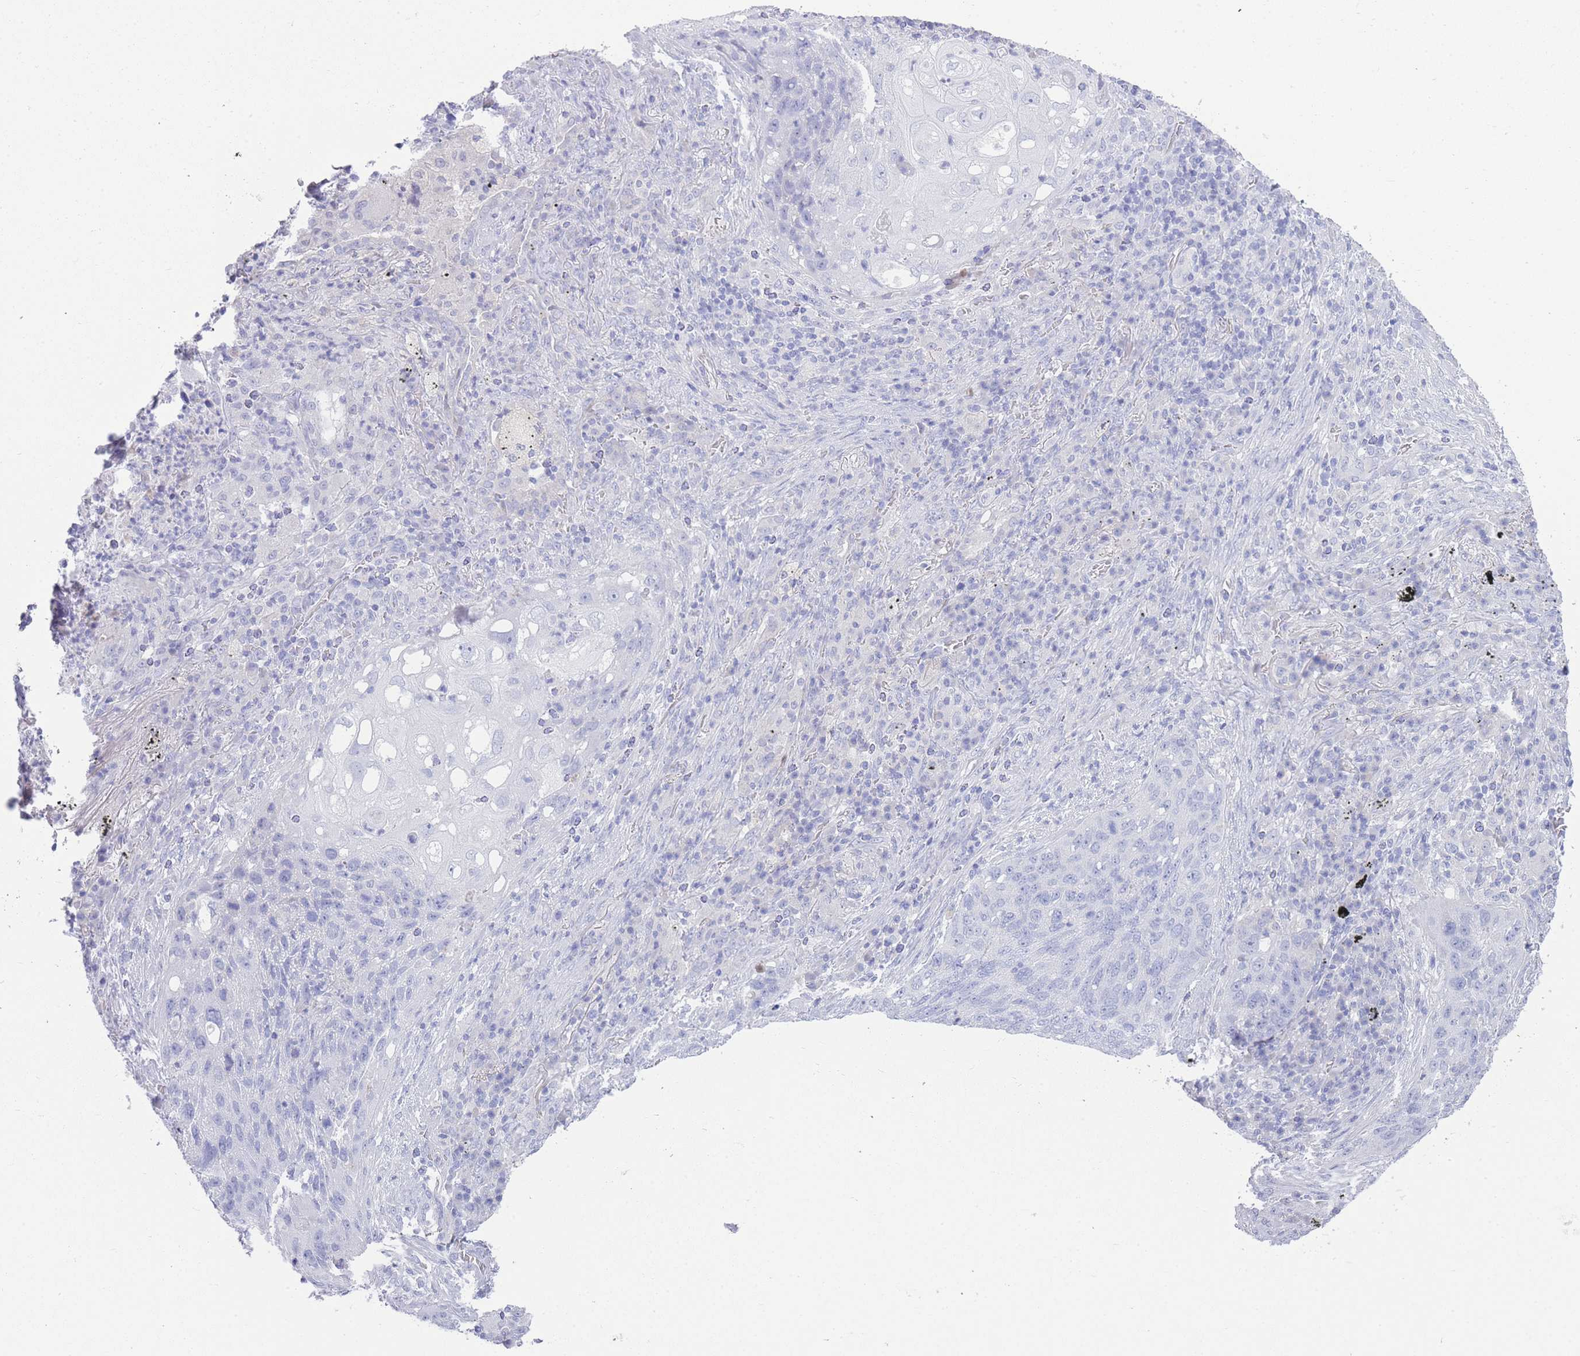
{"staining": {"intensity": "negative", "quantity": "none", "location": "none"}, "tissue": "lung cancer", "cell_type": "Tumor cells", "image_type": "cancer", "snomed": [{"axis": "morphology", "description": "Squamous cell carcinoma, NOS"}, {"axis": "topography", "description": "Lung"}], "caption": "The immunohistochemistry (IHC) photomicrograph has no significant staining in tumor cells of lung squamous cell carcinoma tissue. (Brightfield microscopy of DAB IHC at high magnification).", "gene": "LRRC37A", "patient": {"sex": "female", "age": 63}}